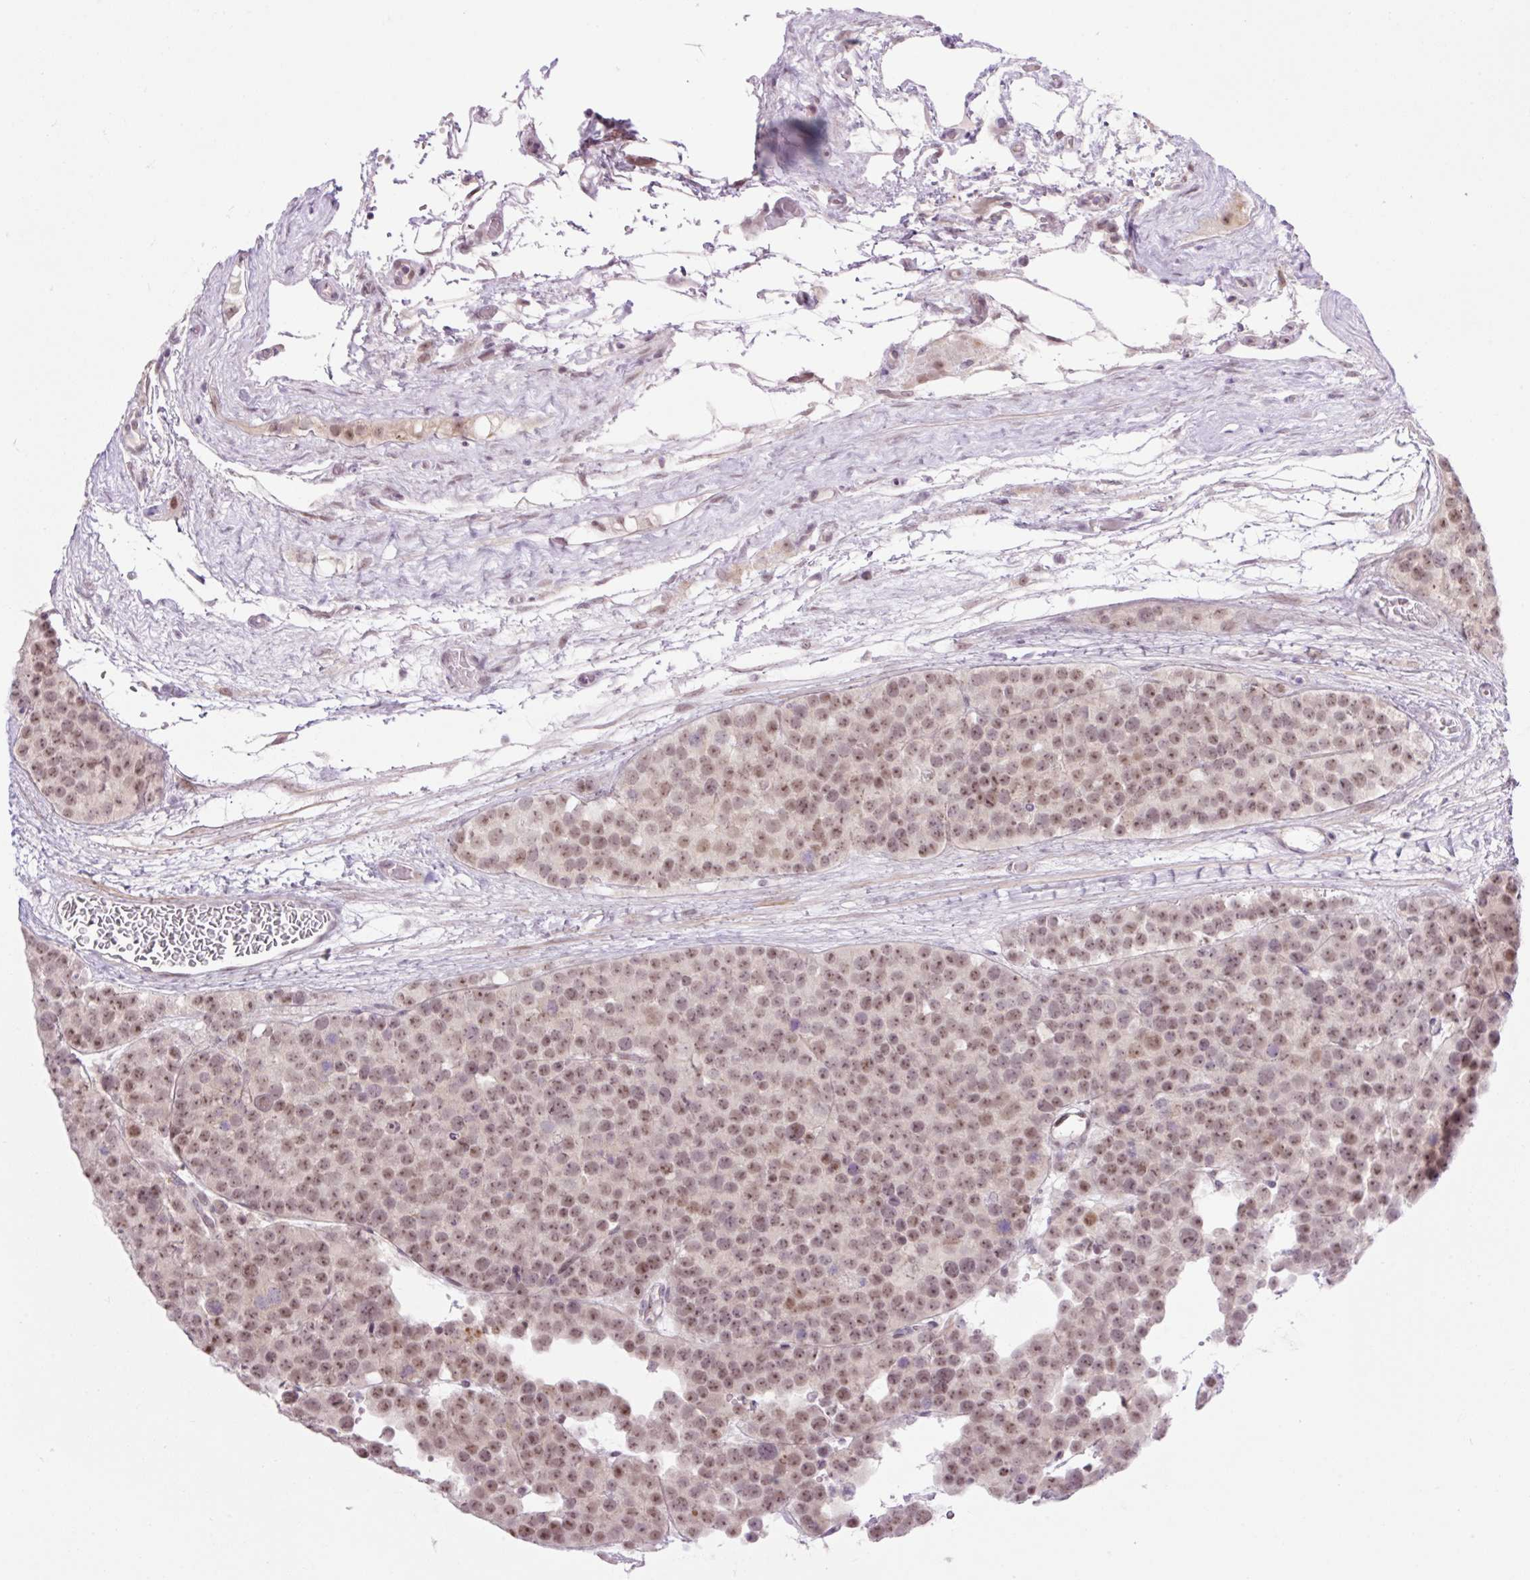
{"staining": {"intensity": "moderate", "quantity": ">75%", "location": "nuclear"}, "tissue": "testis cancer", "cell_type": "Tumor cells", "image_type": "cancer", "snomed": [{"axis": "morphology", "description": "Seminoma, NOS"}, {"axis": "topography", "description": "Testis"}], "caption": "Immunohistochemistry micrograph of human testis cancer stained for a protein (brown), which displays medium levels of moderate nuclear positivity in approximately >75% of tumor cells.", "gene": "ICE1", "patient": {"sex": "male", "age": 71}}